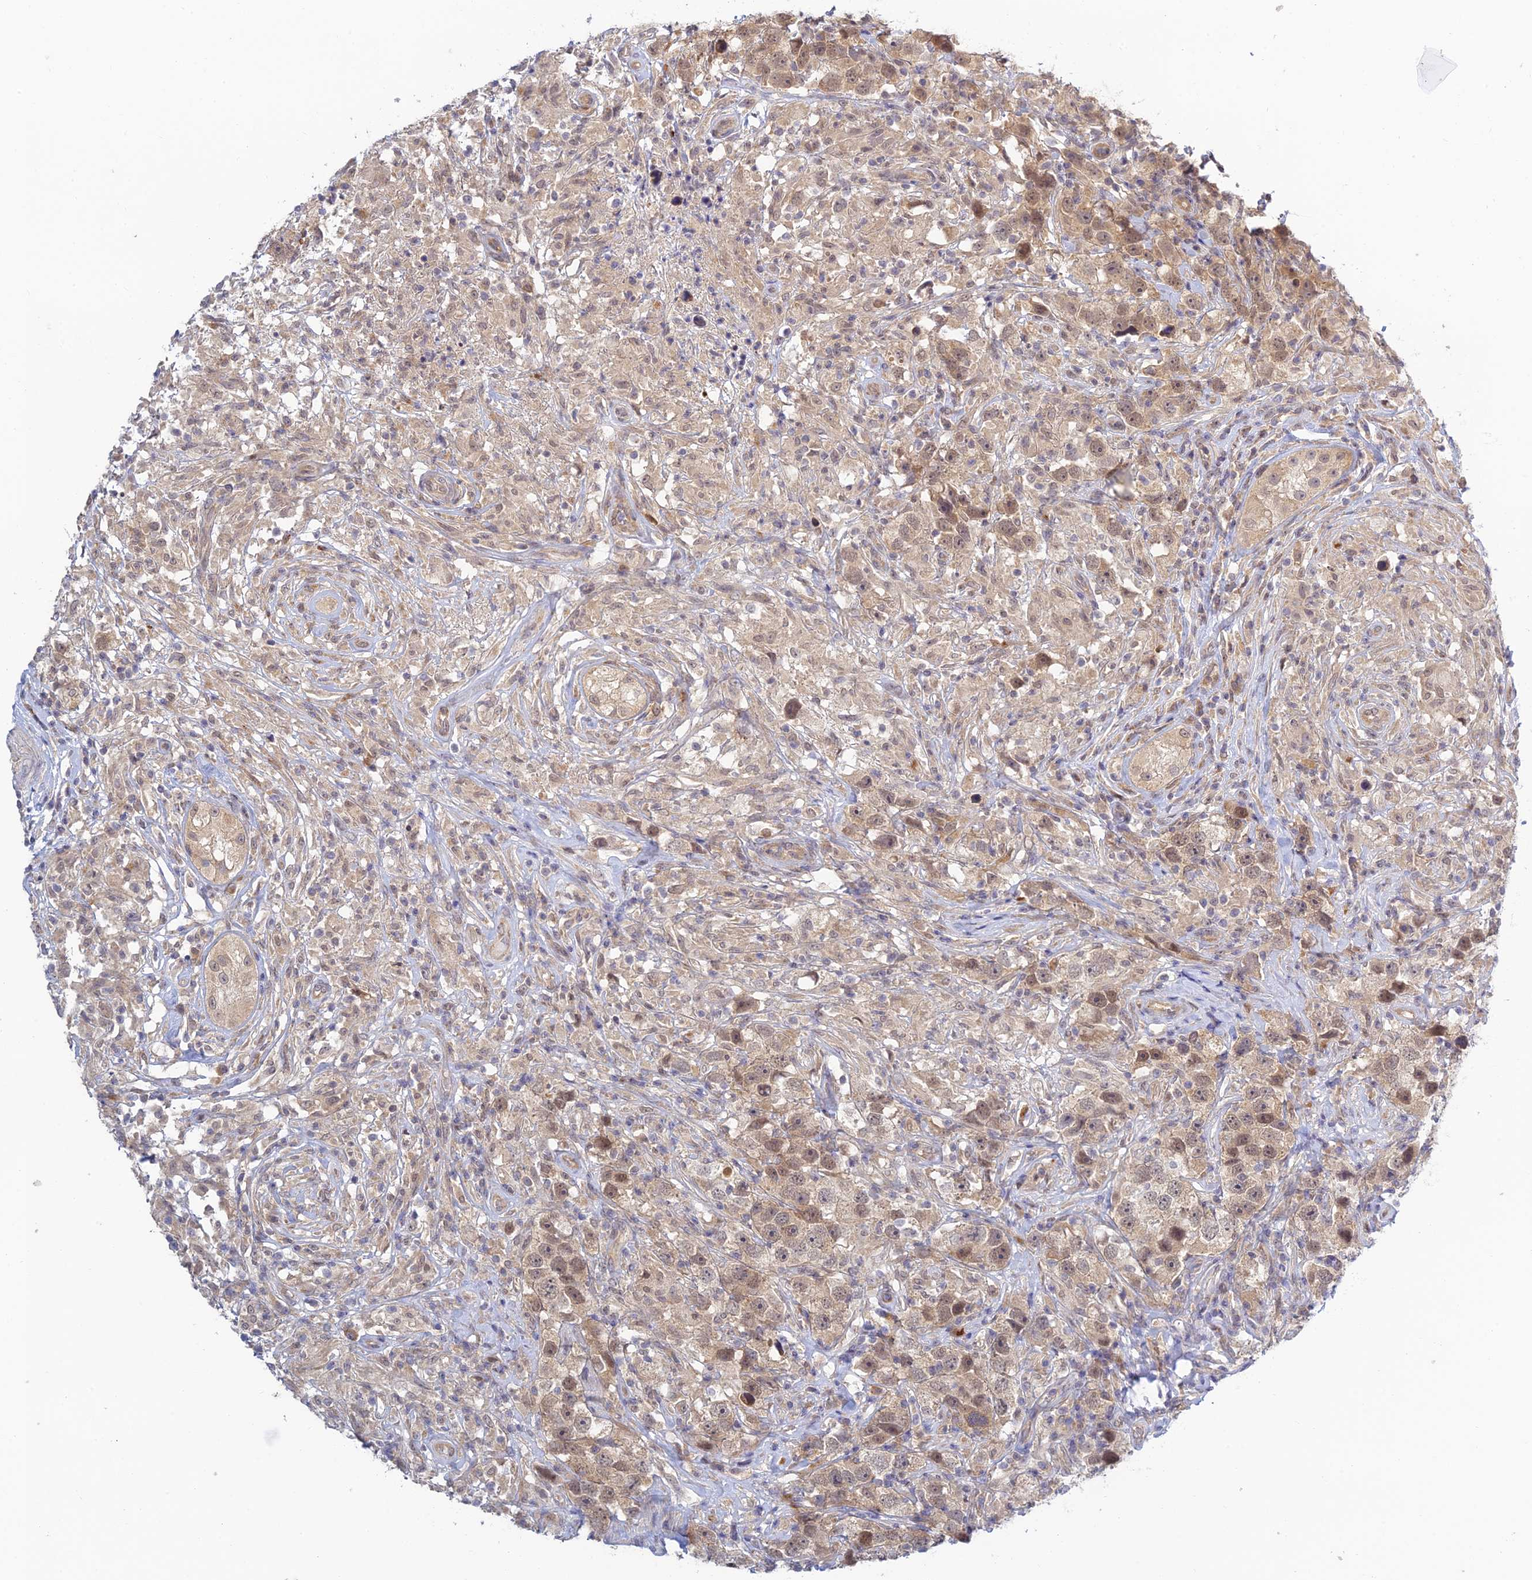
{"staining": {"intensity": "weak", "quantity": ">75%", "location": "nuclear"}, "tissue": "testis cancer", "cell_type": "Tumor cells", "image_type": "cancer", "snomed": [{"axis": "morphology", "description": "Seminoma, NOS"}, {"axis": "topography", "description": "Testis"}], "caption": "Immunohistochemical staining of human testis seminoma demonstrates low levels of weak nuclear protein staining in approximately >75% of tumor cells. (DAB (3,3'-diaminobenzidine) IHC, brown staining for protein, blue staining for nuclei).", "gene": "SKIC8", "patient": {"sex": "male", "age": 49}}